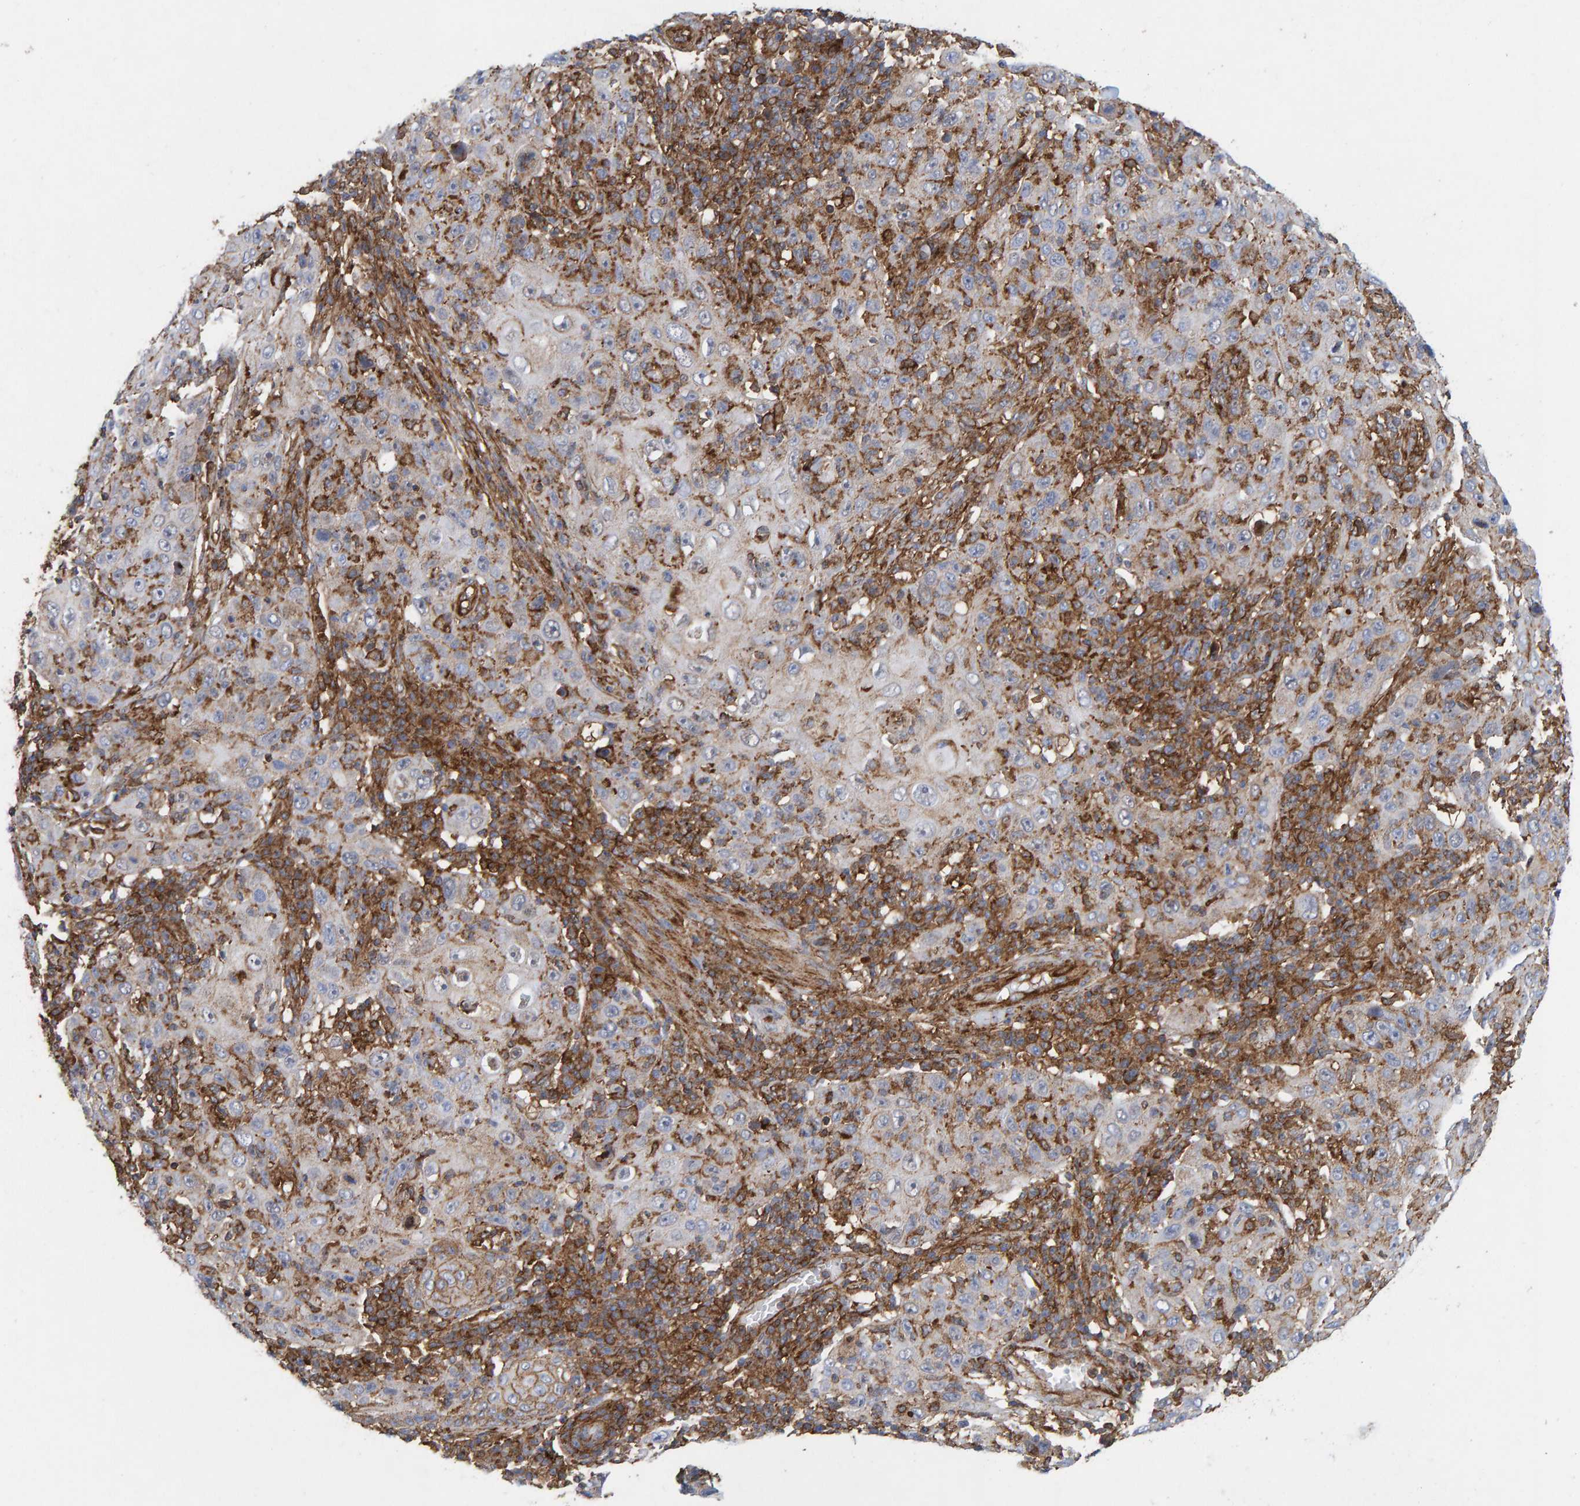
{"staining": {"intensity": "negative", "quantity": "none", "location": "none"}, "tissue": "skin cancer", "cell_type": "Tumor cells", "image_type": "cancer", "snomed": [{"axis": "morphology", "description": "Squamous cell carcinoma, NOS"}, {"axis": "topography", "description": "Skin"}], "caption": "Skin cancer (squamous cell carcinoma) was stained to show a protein in brown. There is no significant positivity in tumor cells. The staining was performed using DAB to visualize the protein expression in brown, while the nuclei were stained in blue with hematoxylin (Magnification: 20x).", "gene": "MVP", "patient": {"sex": "female", "age": 88}}